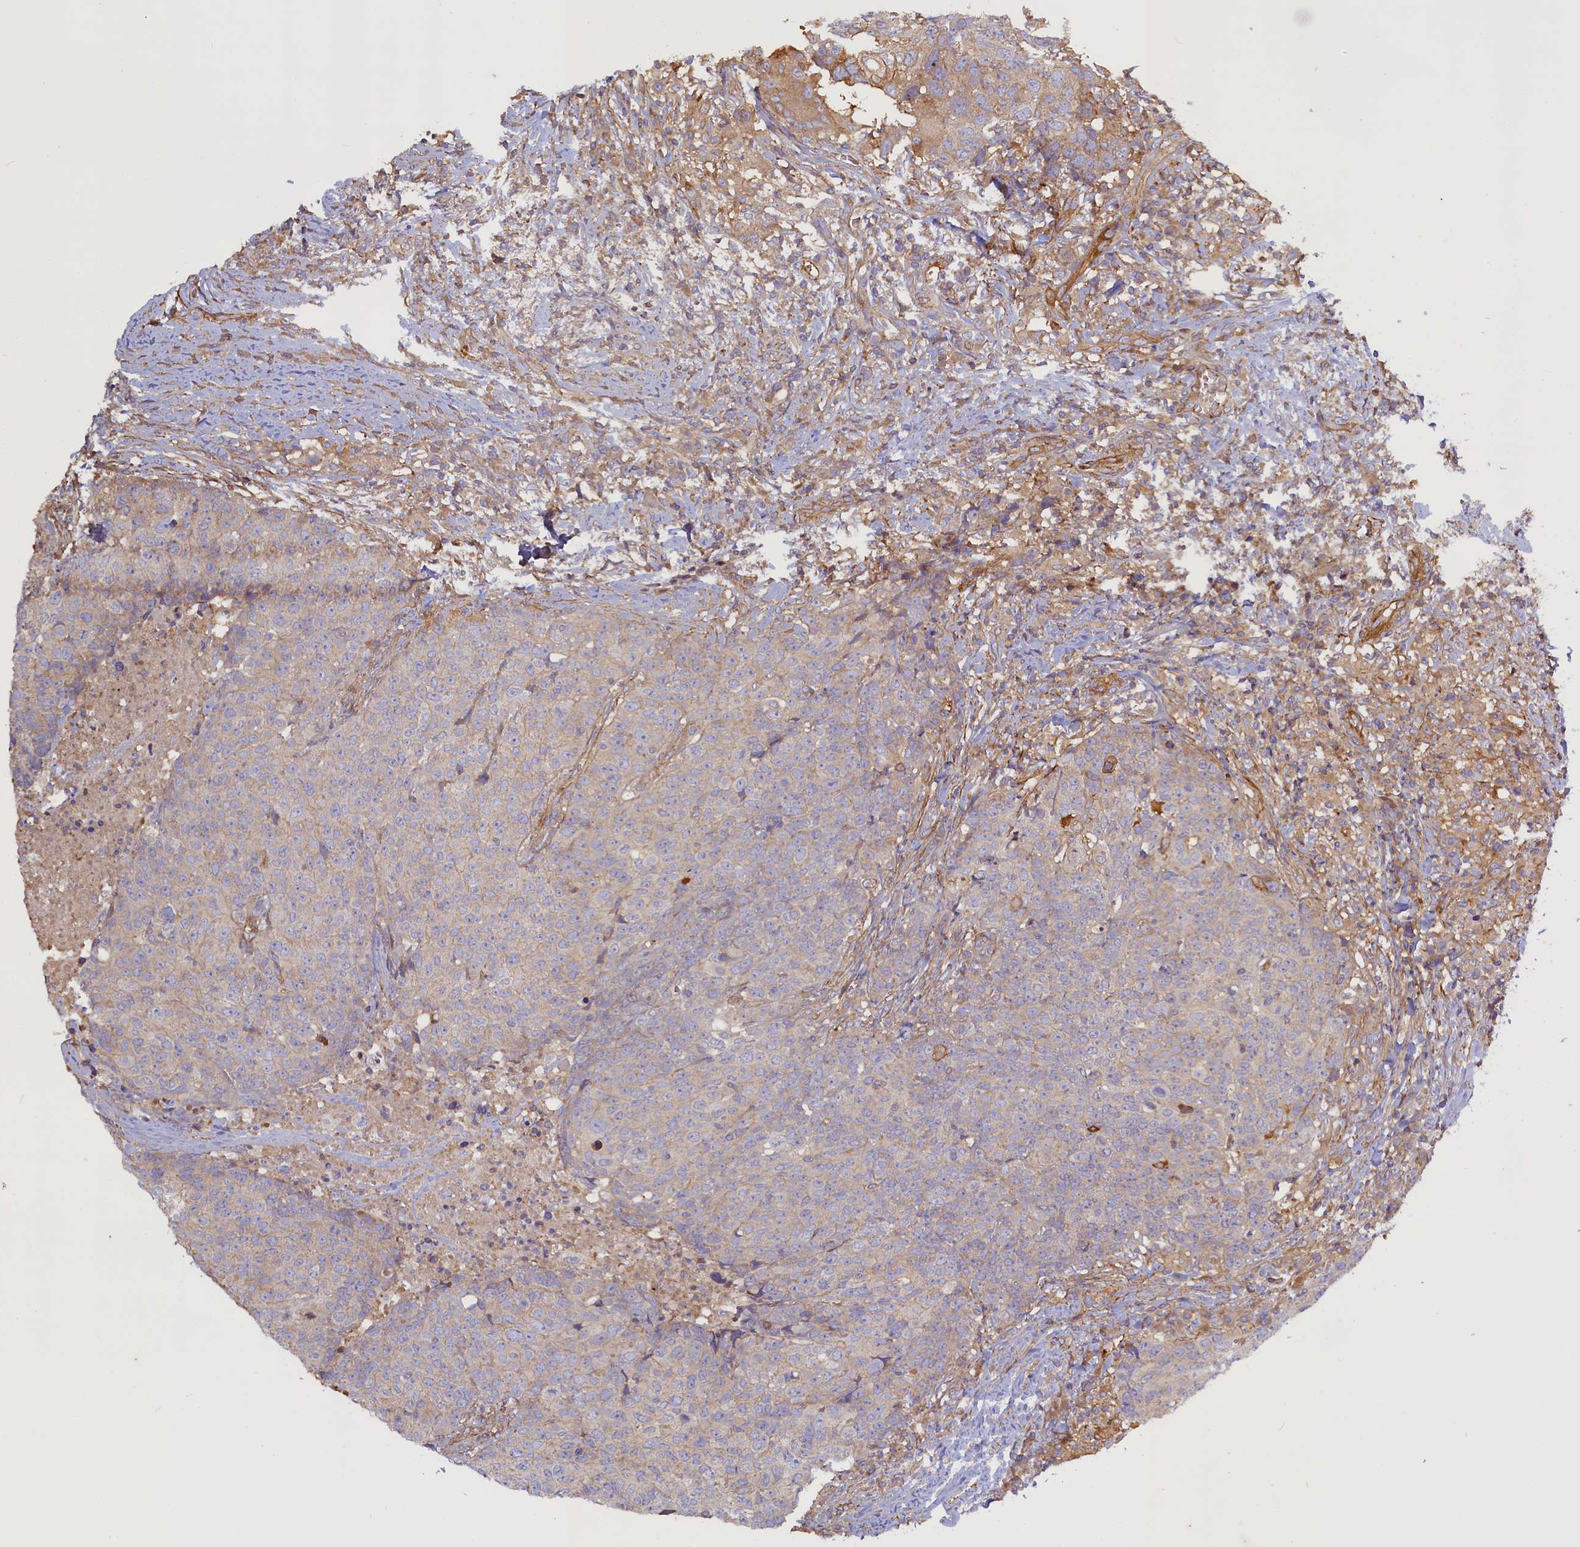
{"staining": {"intensity": "weak", "quantity": "<25%", "location": "cytoplasmic/membranous"}, "tissue": "head and neck cancer", "cell_type": "Tumor cells", "image_type": "cancer", "snomed": [{"axis": "morphology", "description": "Squamous cell carcinoma, NOS"}, {"axis": "topography", "description": "Head-Neck"}], "caption": "Tumor cells are negative for protein expression in human squamous cell carcinoma (head and neck).", "gene": "FUZ", "patient": {"sex": "male", "age": 66}}